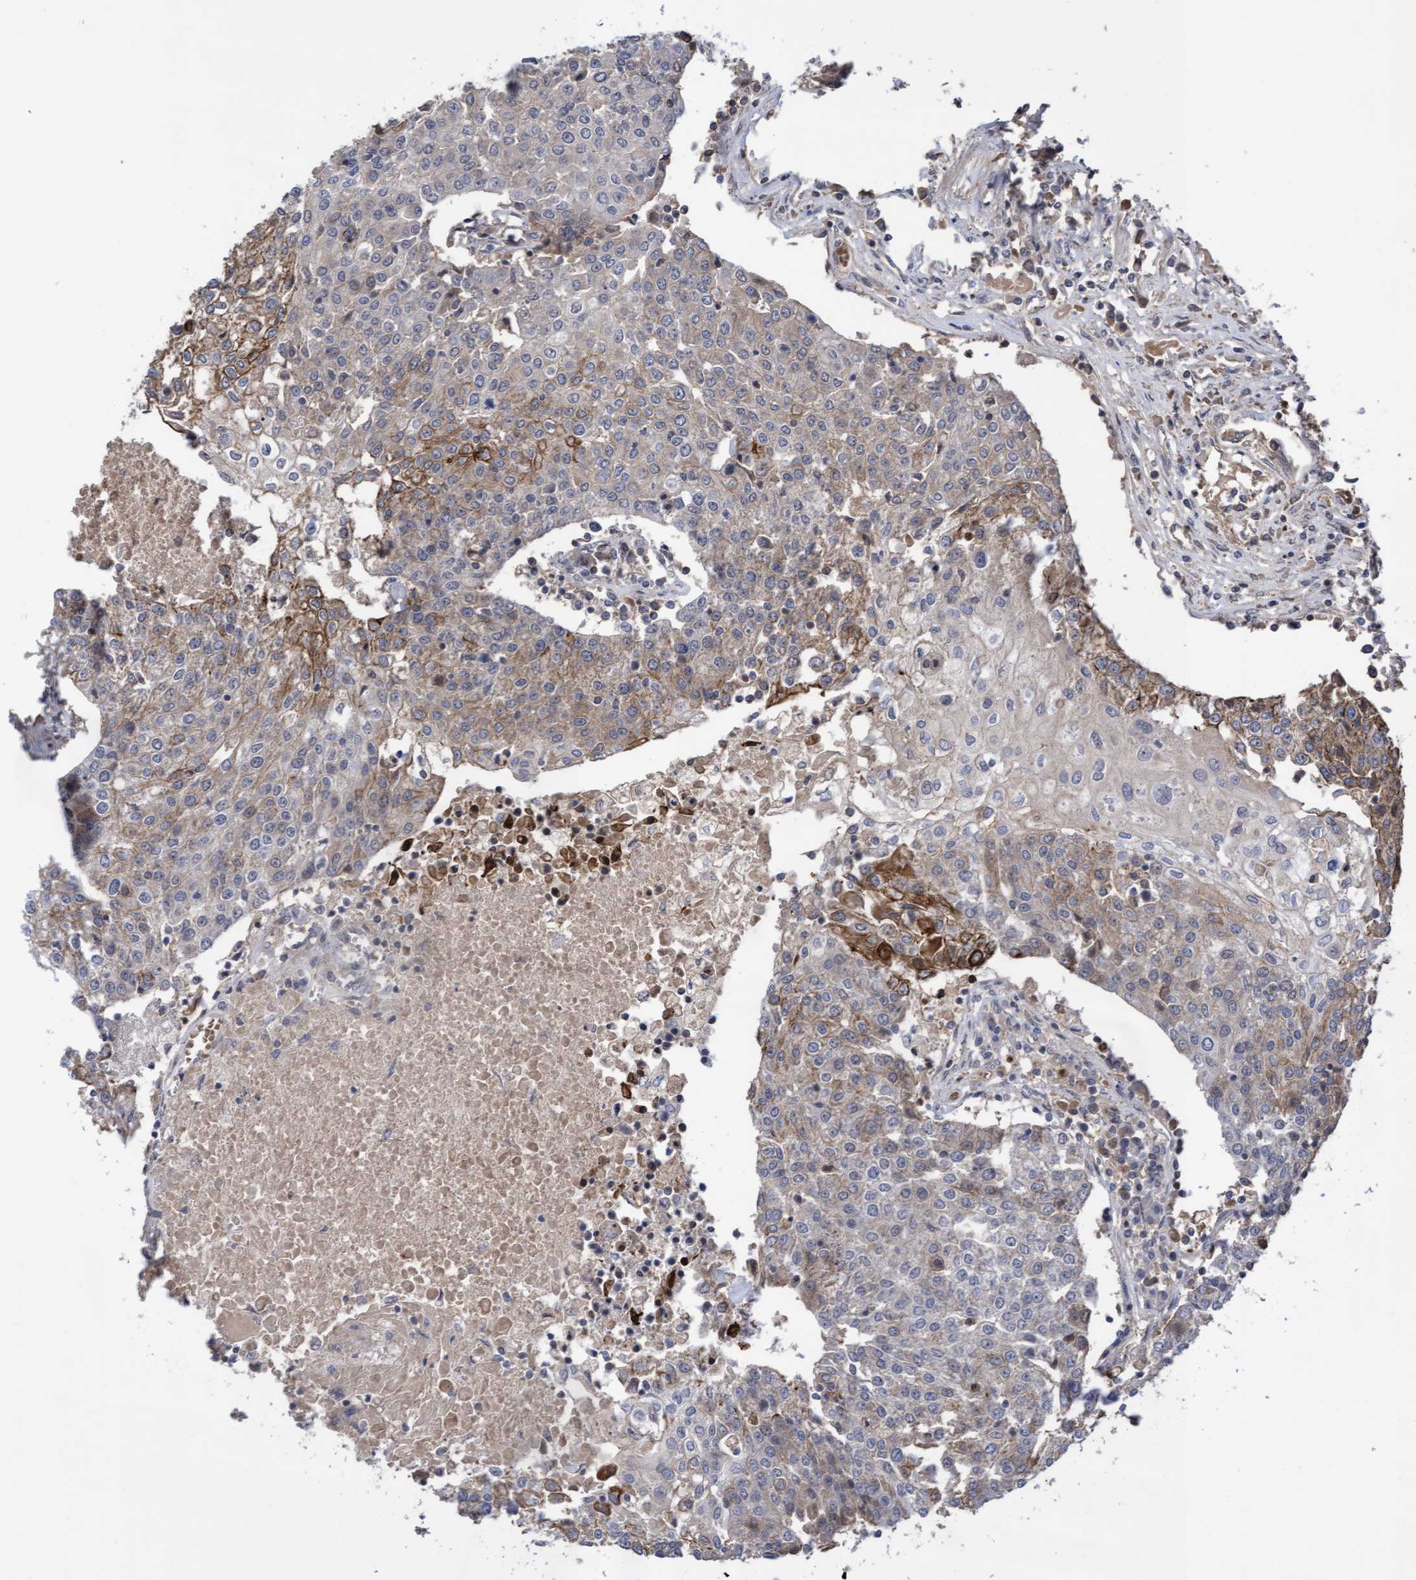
{"staining": {"intensity": "moderate", "quantity": "25%-75%", "location": "cytoplasmic/membranous"}, "tissue": "urothelial cancer", "cell_type": "Tumor cells", "image_type": "cancer", "snomed": [{"axis": "morphology", "description": "Urothelial carcinoma, High grade"}, {"axis": "topography", "description": "Urinary bladder"}], "caption": "Immunohistochemical staining of urothelial cancer demonstrates medium levels of moderate cytoplasmic/membranous protein staining in about 25%-75% of tumor cells.", "gene": "COBL", "patient": {"sex": "female", "age": 85}}